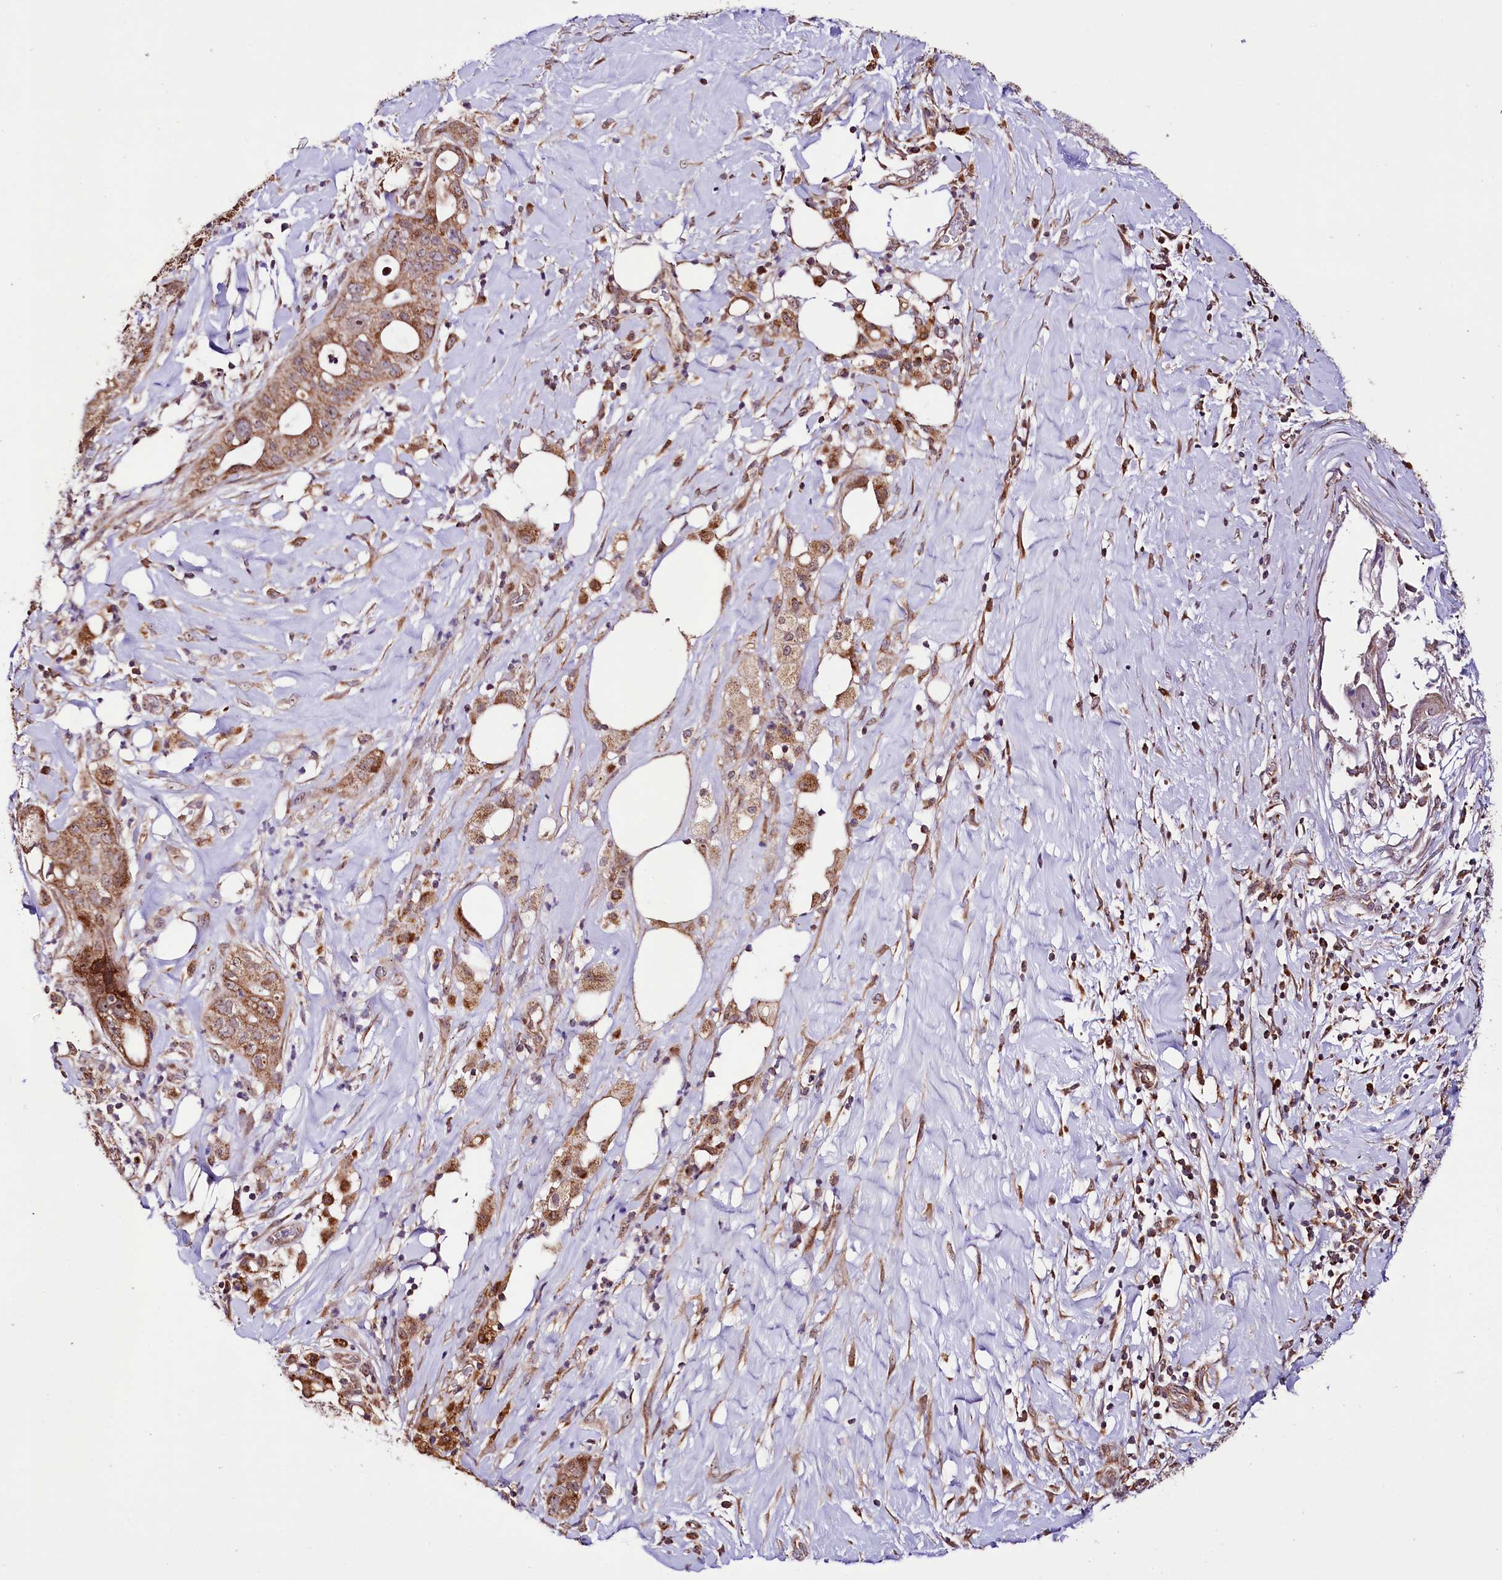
{"staining": {"intensity": "moderate", "quantity": ">75%", "location": "cytoplasmic/membranous"}, "tissue": "pancreatic cancer", "cell_type": "Tumor cells", "image_type": "cancer", "snomed": [{"axis": "morphology", "description": "Adenocarcinoma, NOS"}, {"axis": "topography", "description": "Pancreas"}], "caption": "Moderate cytoplasmic/membranous protein expression is identified in about >75% of tumor cells in pancreatic cancer.", "gene": "ST7", "patient": {"sex": "male", "age": 58}}